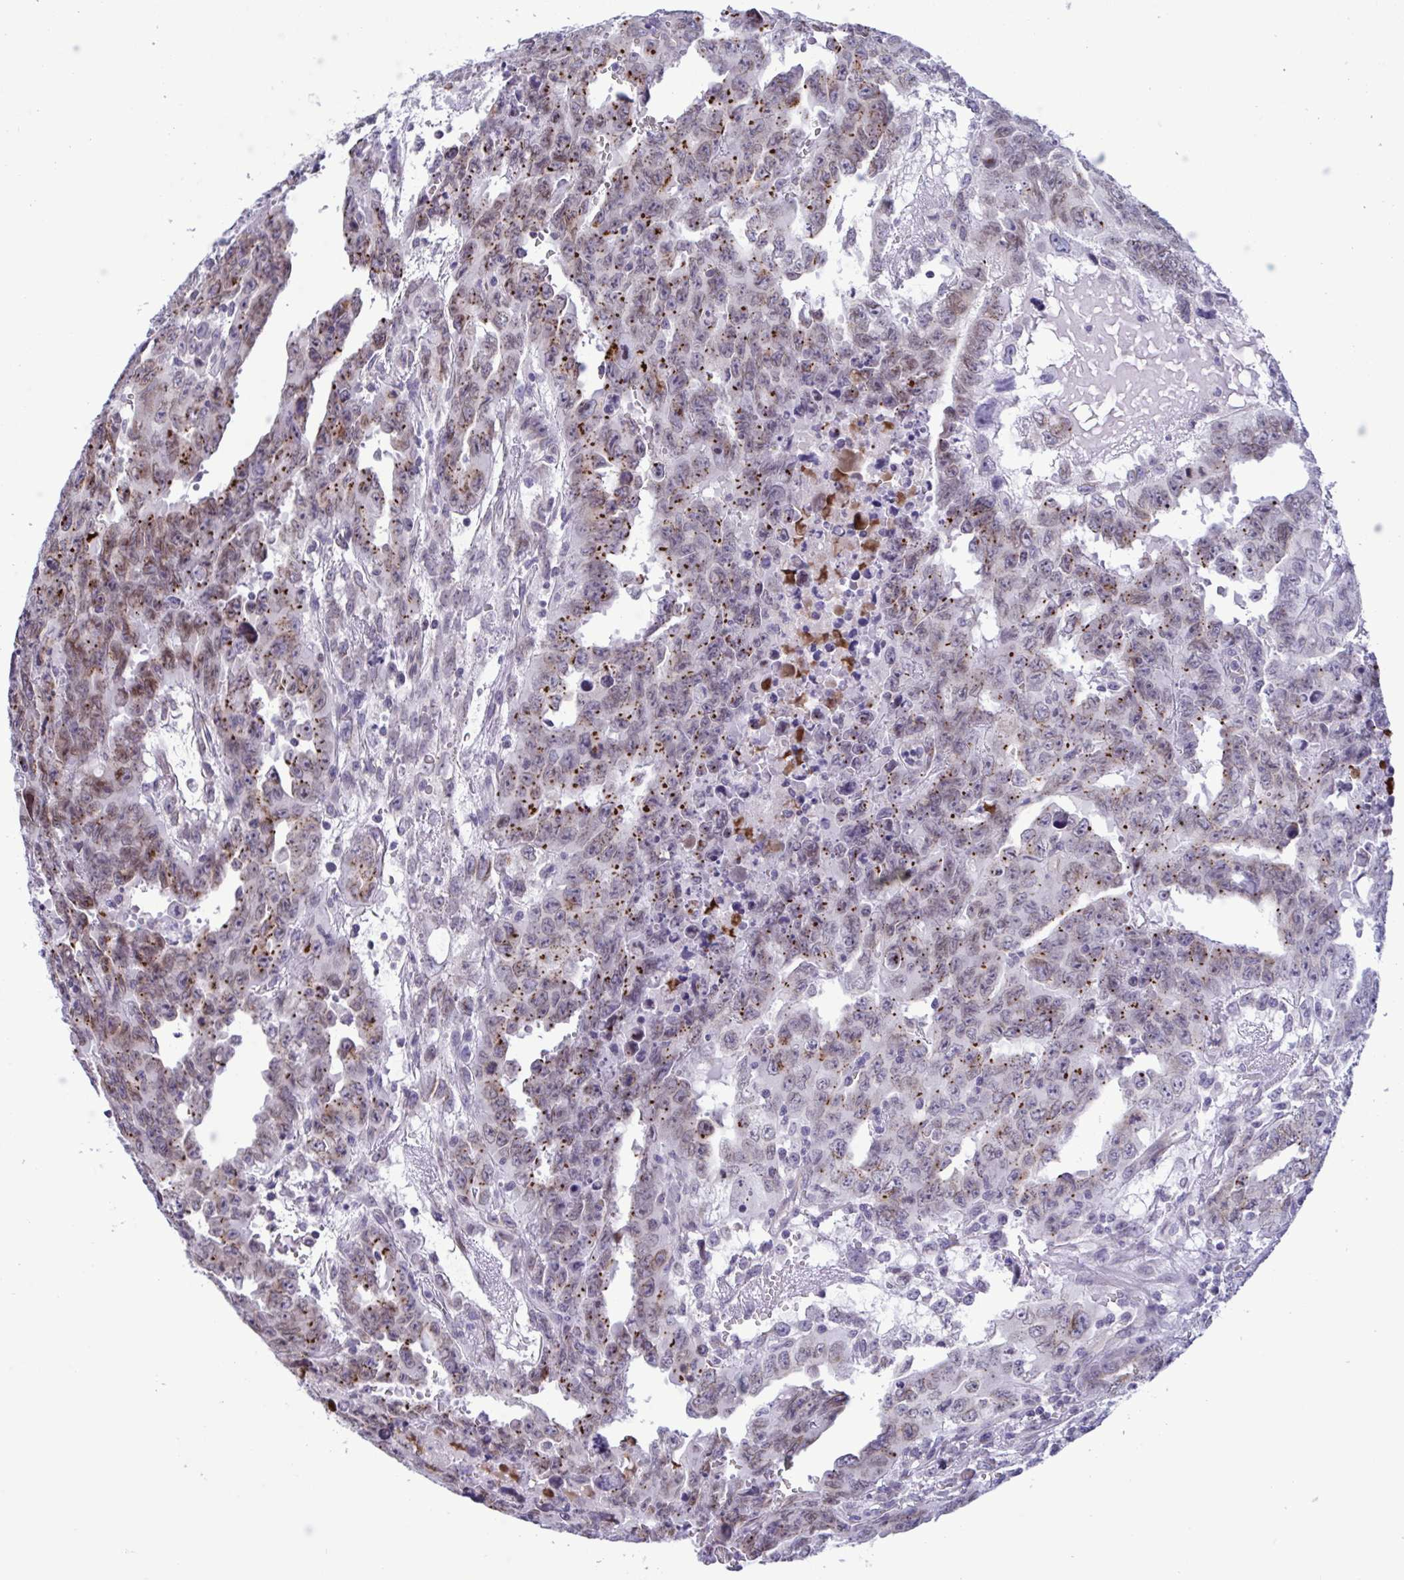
{"staining": {"intensity": "weak", "quantity": ">75%", "location": "cytoplasmic/membranous,nuclear"}, "tissue": "testis cancer", "cell_type": "Tumor cells", "image_type": "cancer", "snomed": [{"axis": "morphology", "description": "Carcinoma, Embryonal, NOS"}, {"axis": "topography", "description": "Testis"}], "caption": "Human testis cancer (embryonal carcinoma) stained with a brown dye demonstrates weak cytoplasmic/membranous and nuclear positive positivity in about >75% of tumor cells.", "gene": "DOCK11", "patient": {"sex": "male", "age": 24}}